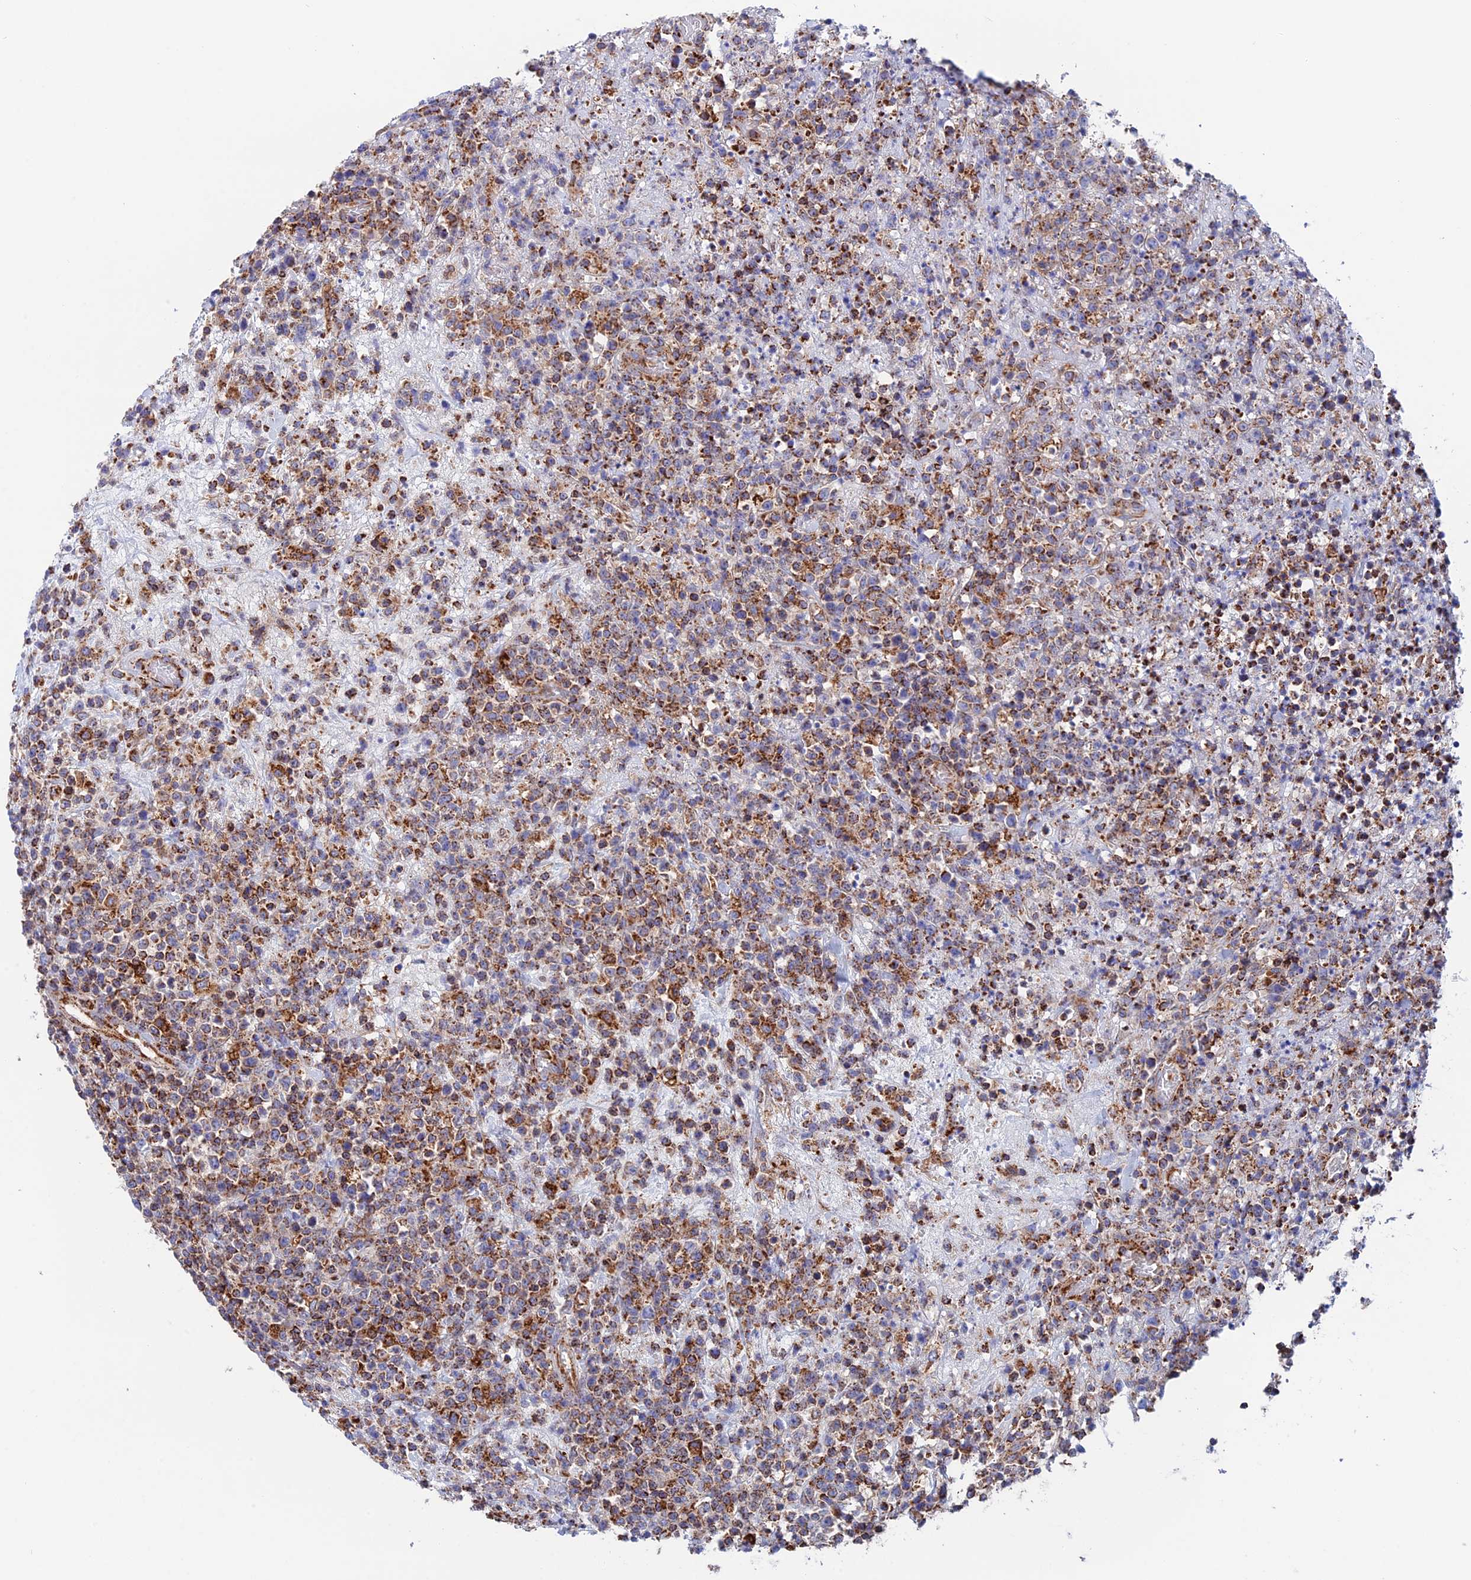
{"staining": {"intensity": "moderate", "quantity": "25%-75%", "location": "cytoplasmic/membranous"}, "tissue": "lymphoma", "cell_type": "Tumor cells", "image_type": "cancer", "snomed": [{"axis": "morphology", "description": "Malignant lymphoma, non-Hodgkin's type, High grade"}, {"axis": "topography", "description": "Colon"}], "caption": "Moderate cytoplasmic/membranous staining for a protein is present in about 25%-75% of tumor cells of malignant lymphoma, non-Hodgkin's type (high-grade) using immunohistochemistry (IHC).", "gene": "WDR83", "patient": {"sex": "female", "age": 53}}